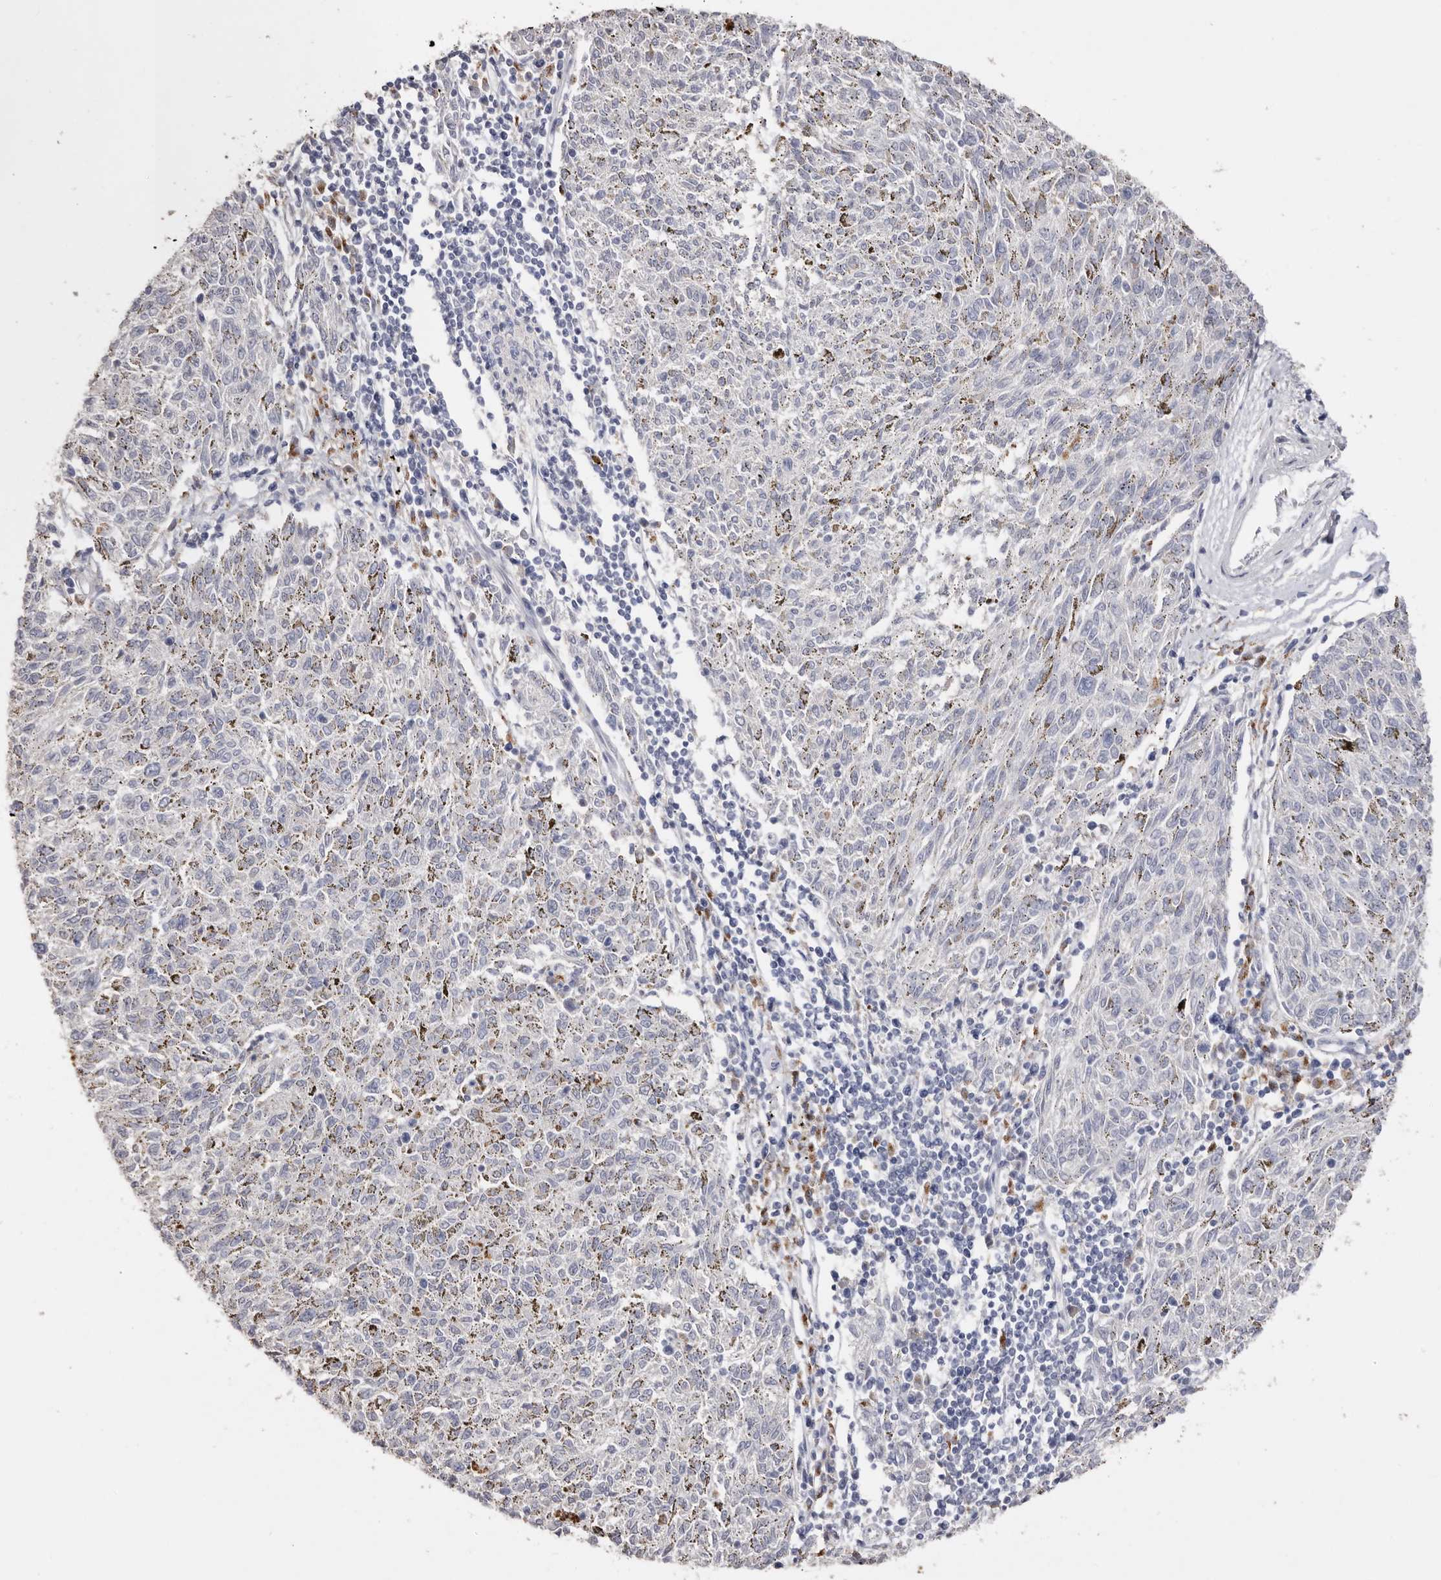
{"staining": {"intensity": "negative", "quantity": "none", "location": "none"}, "tissue": "melanoma", "cell_type": "Tumor cells", "image_type": "cancer", "snomed": [{"axis": "morphology", "description": "Malignant melanoma, NOS"}, {"axis": "topography", "description": "Skin"}], "caption": "Immunohistochemistry (IHC) of malignant melanoma reveals no staining in tumor cells.", "gene": "LGALS7B", "patient": {"sex": "female", "age": 72}}